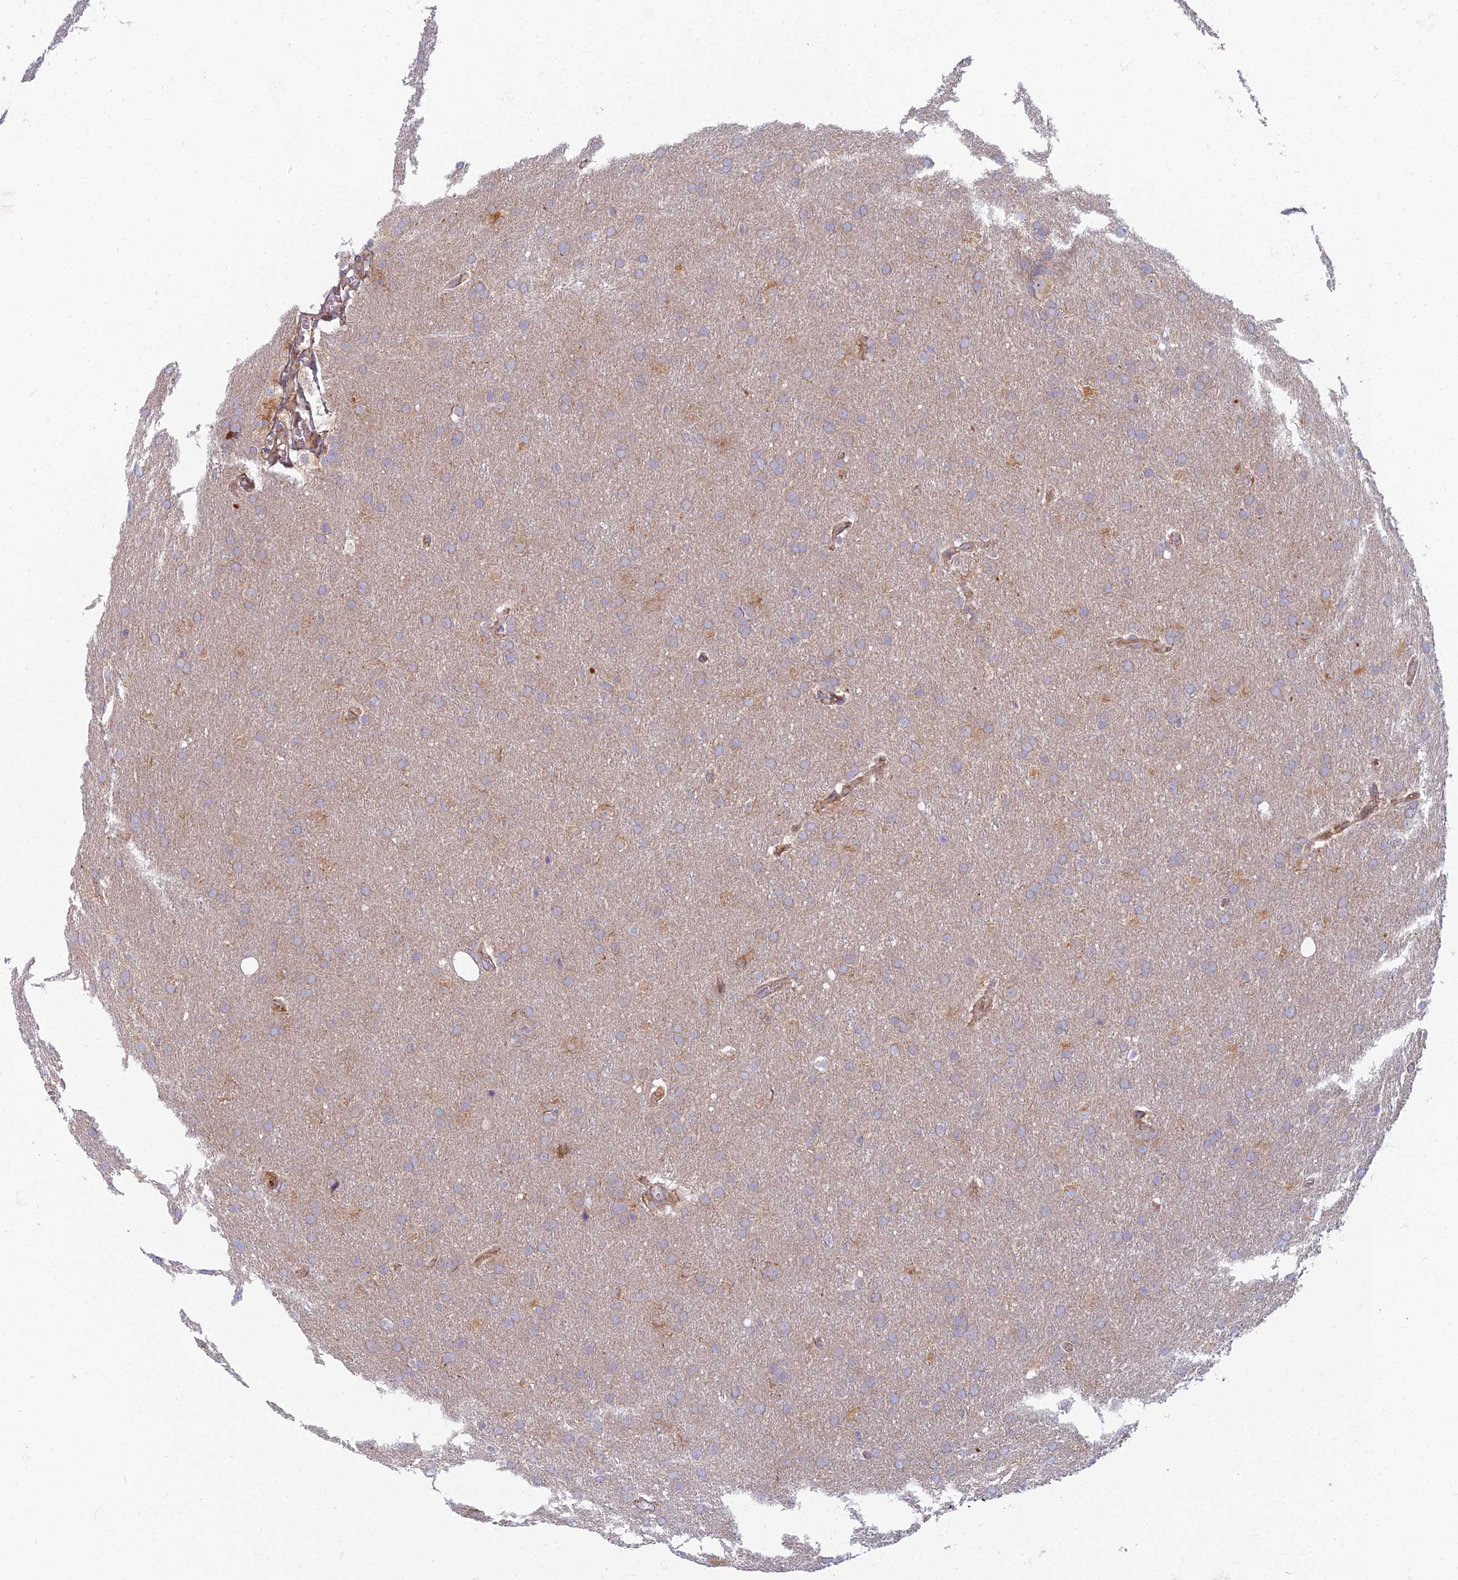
{"staining": {"intensity": "weak", "quantity": "25%-75%", "location": "cytoplasmic/membranous"}, "tissue": "glioma", "cell_type": "Tumor cells", "image_type": "cancer", "snomed": [{"axis": "morphology", "description": "Glioma, malignant, Low grade"}, {"axis": "topography", "description": "Brain"}], "caption": "A histopathology image of low-grade glioma (malignant) stained for a protein shows weak cytoplasmic/membranous brown staining in tumor cells.", "gene": "PROX2", "patient": {"sex": "female", "age": 32}}